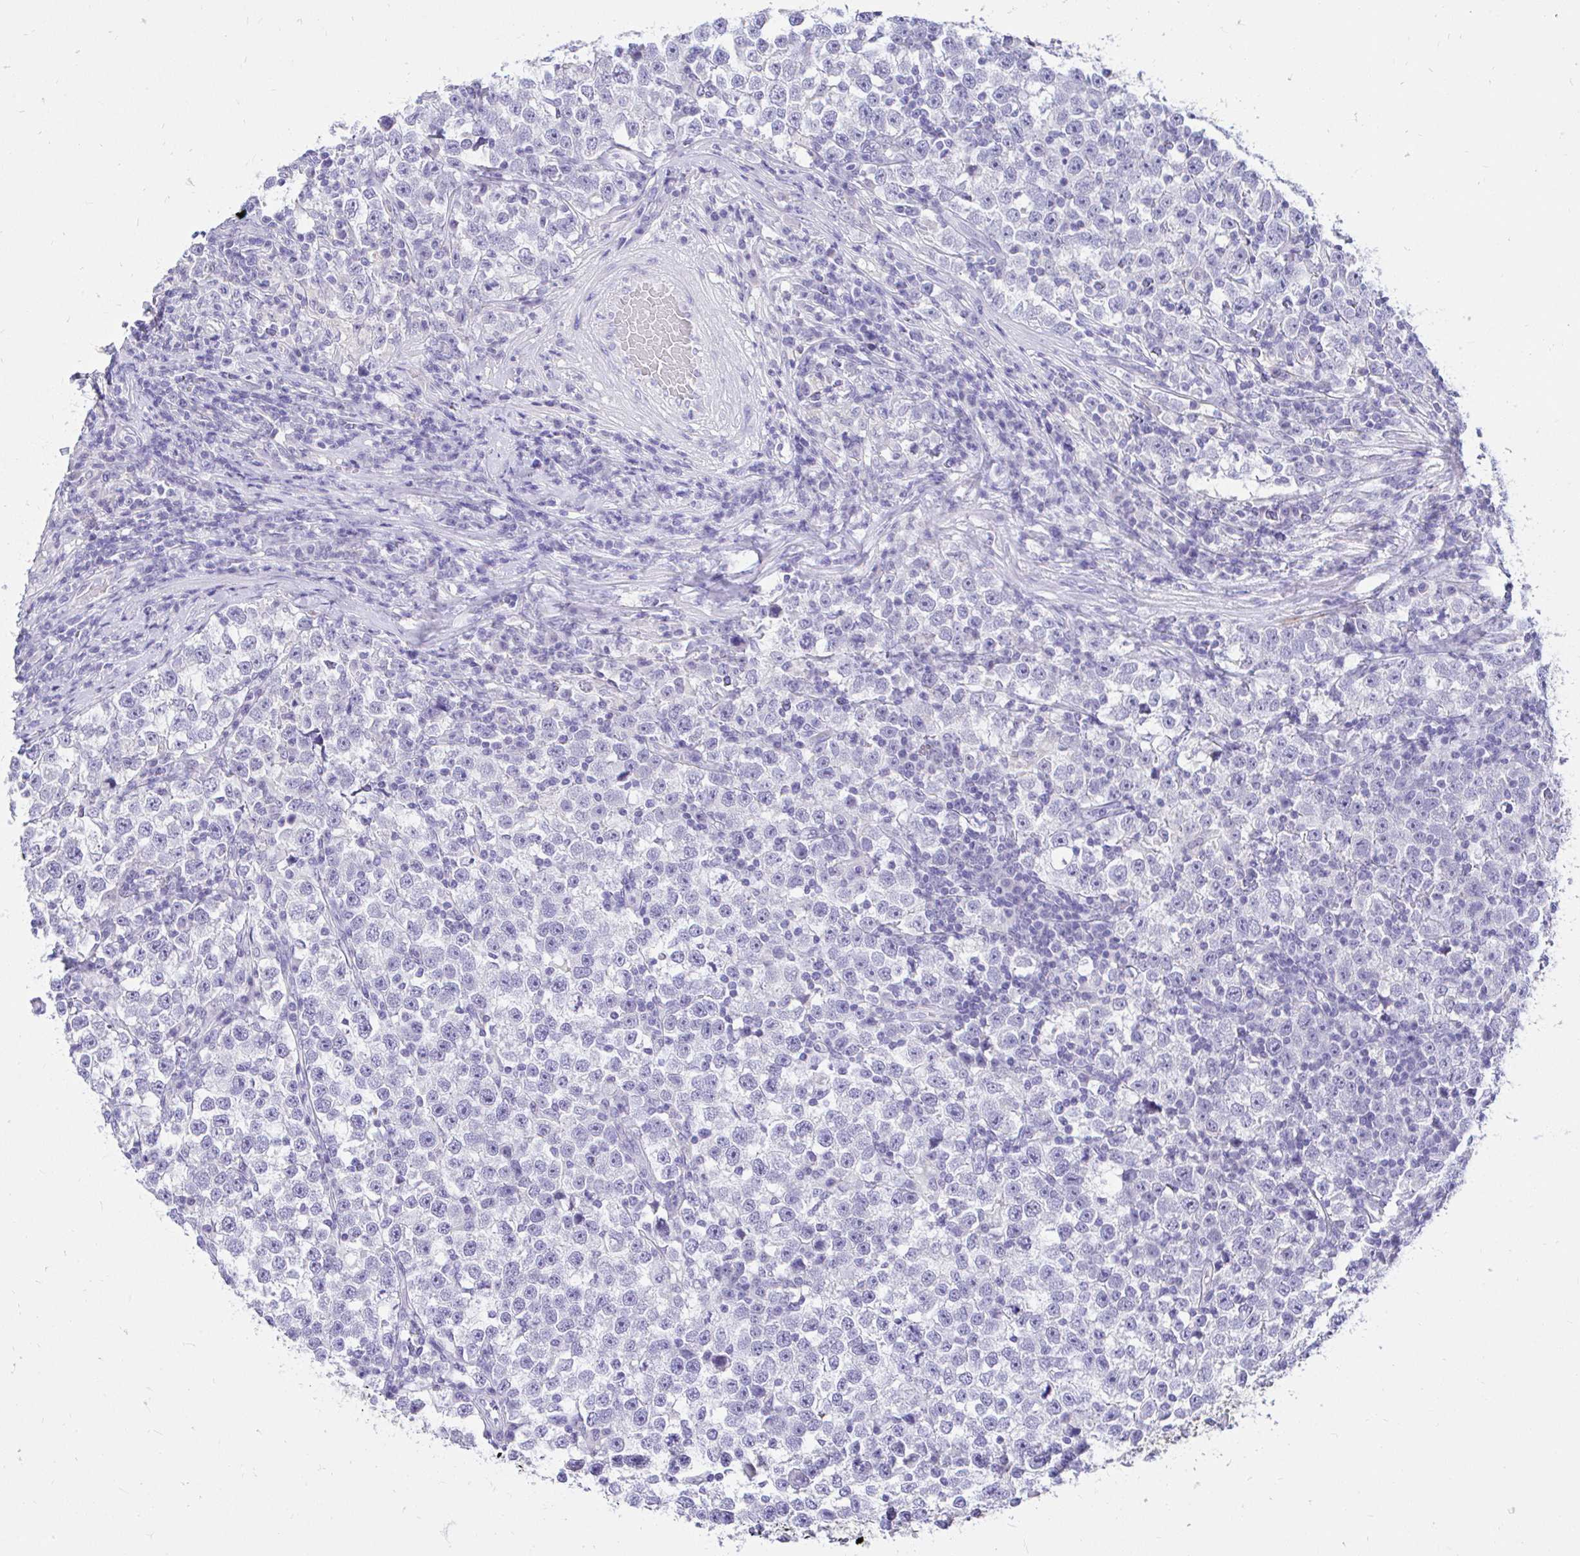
{"staining": {"intensity": "negative", "quantity": "none", "location": "none"}, "tissue": "testis cancer", "cell_type": "Tumor cells", "image_type": "cancer", "snomed": [{"axis": "morphology", "description": "Seminoma, NOS"}, {"axis": "topography", "description": "Testis"}], "caption": "Tumor cells show no significant positivity in testis cancer (seminoma).", "gene": "FATE1", "patient": {"sex": "male", "age": 43}}